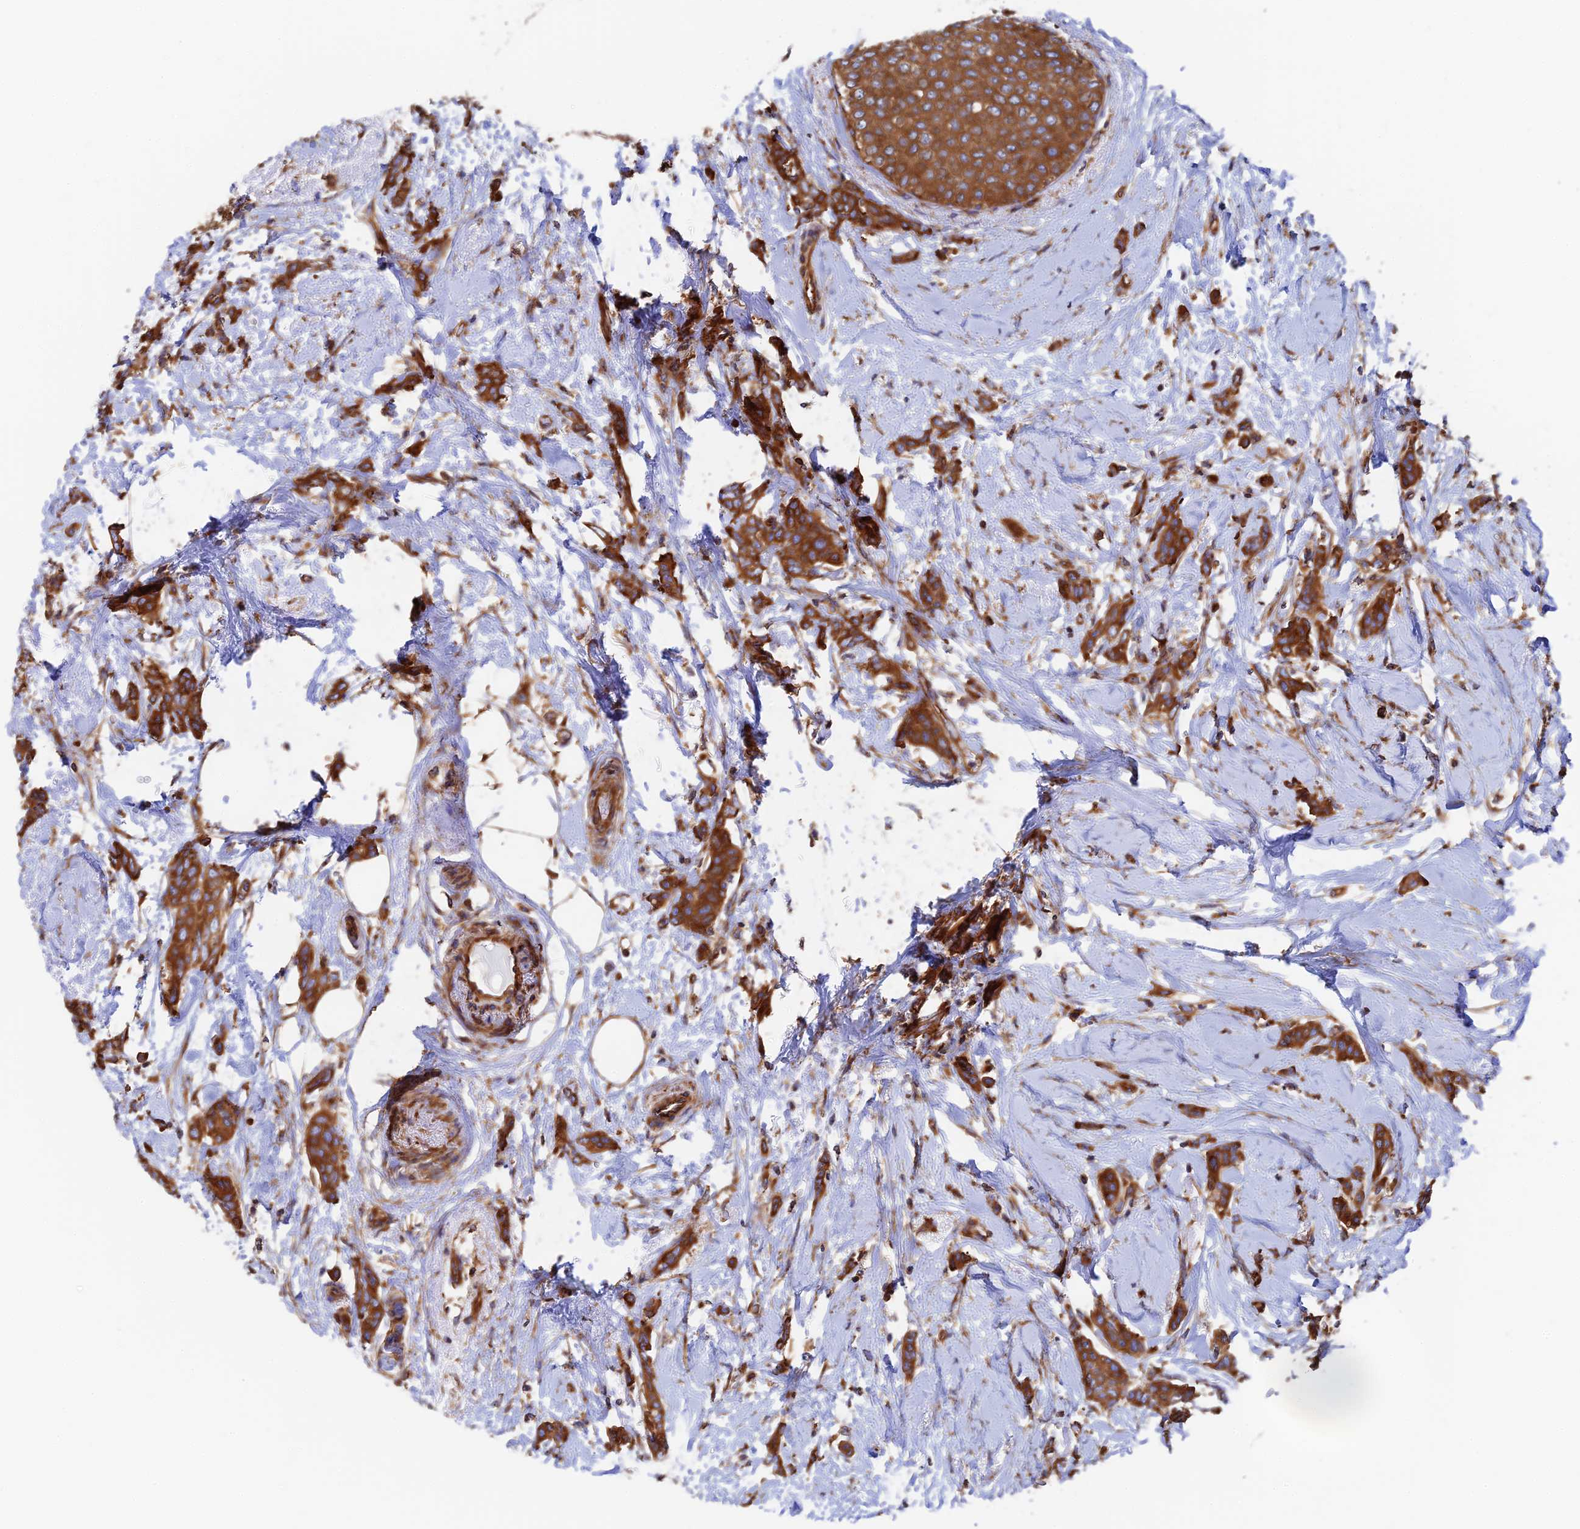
{"staining": {"intensity": "strong", "quantity": ">75%", "location": "cytoplasmic/membranous"}, "tissue": "breast cancer", "cell_type": "Tumor cells", "image_type": "cancer", "snomed": [{"axis": "morphology", "description": "Duct carcinoma"}, {"axis": "topography", "description": "Breast"}], "caption": "Immunohistochemistry (IHC) staining of breast infiltrating ductal carcinoma, which reveals high levels of strong cytoplasmic/membranous positivity in about >75% of tumor cells indicating strong cytoplasmic/membranous protein positivity. The staining was performed using DAB (brown) for protein detection and nuclei were counterstained in hematoxylin (blue).", "gene": "DCTN2", "patient": {"sex": "female", "age": 72}}